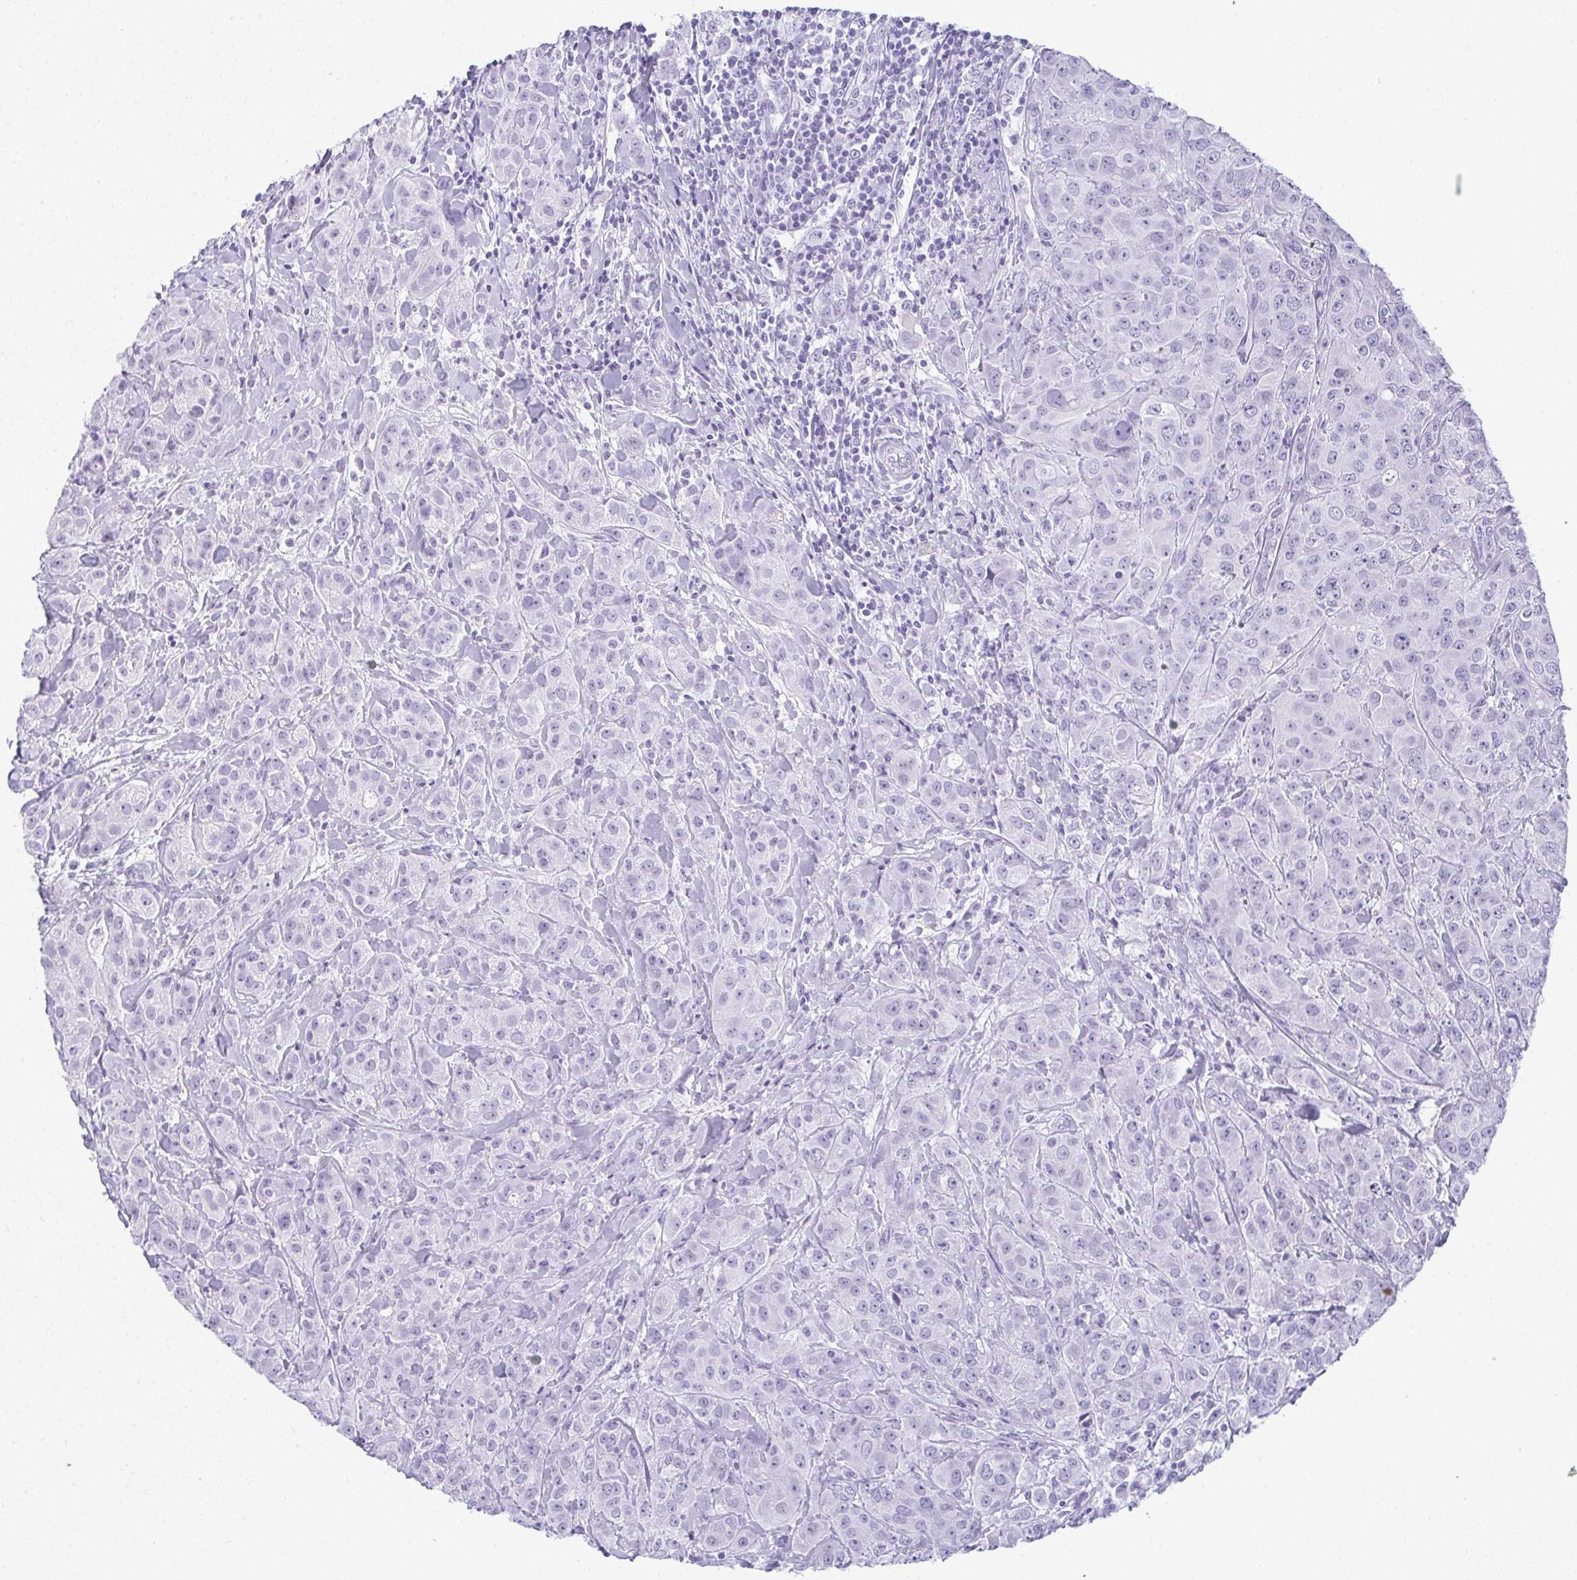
{"staining": {"intensity": "negative", "quantity": "none", "location": "none"}, "tissue": "breast cancer", "cell_type": "Tumor cells", "image_type": "cancer", "snomed": [{"axis": "morphology", "description": "Normal tissue, NOS"}, {"axis": "morphology", "description": "Duct carcinoma"}, {"axis": "topography", "description": "Breast"}], "caption": "The micrograph demonstrates no significant staining in tumor cells of breast cancer.", "gene": "MOBP", "patient": {"sex": "female", "age": 43}}